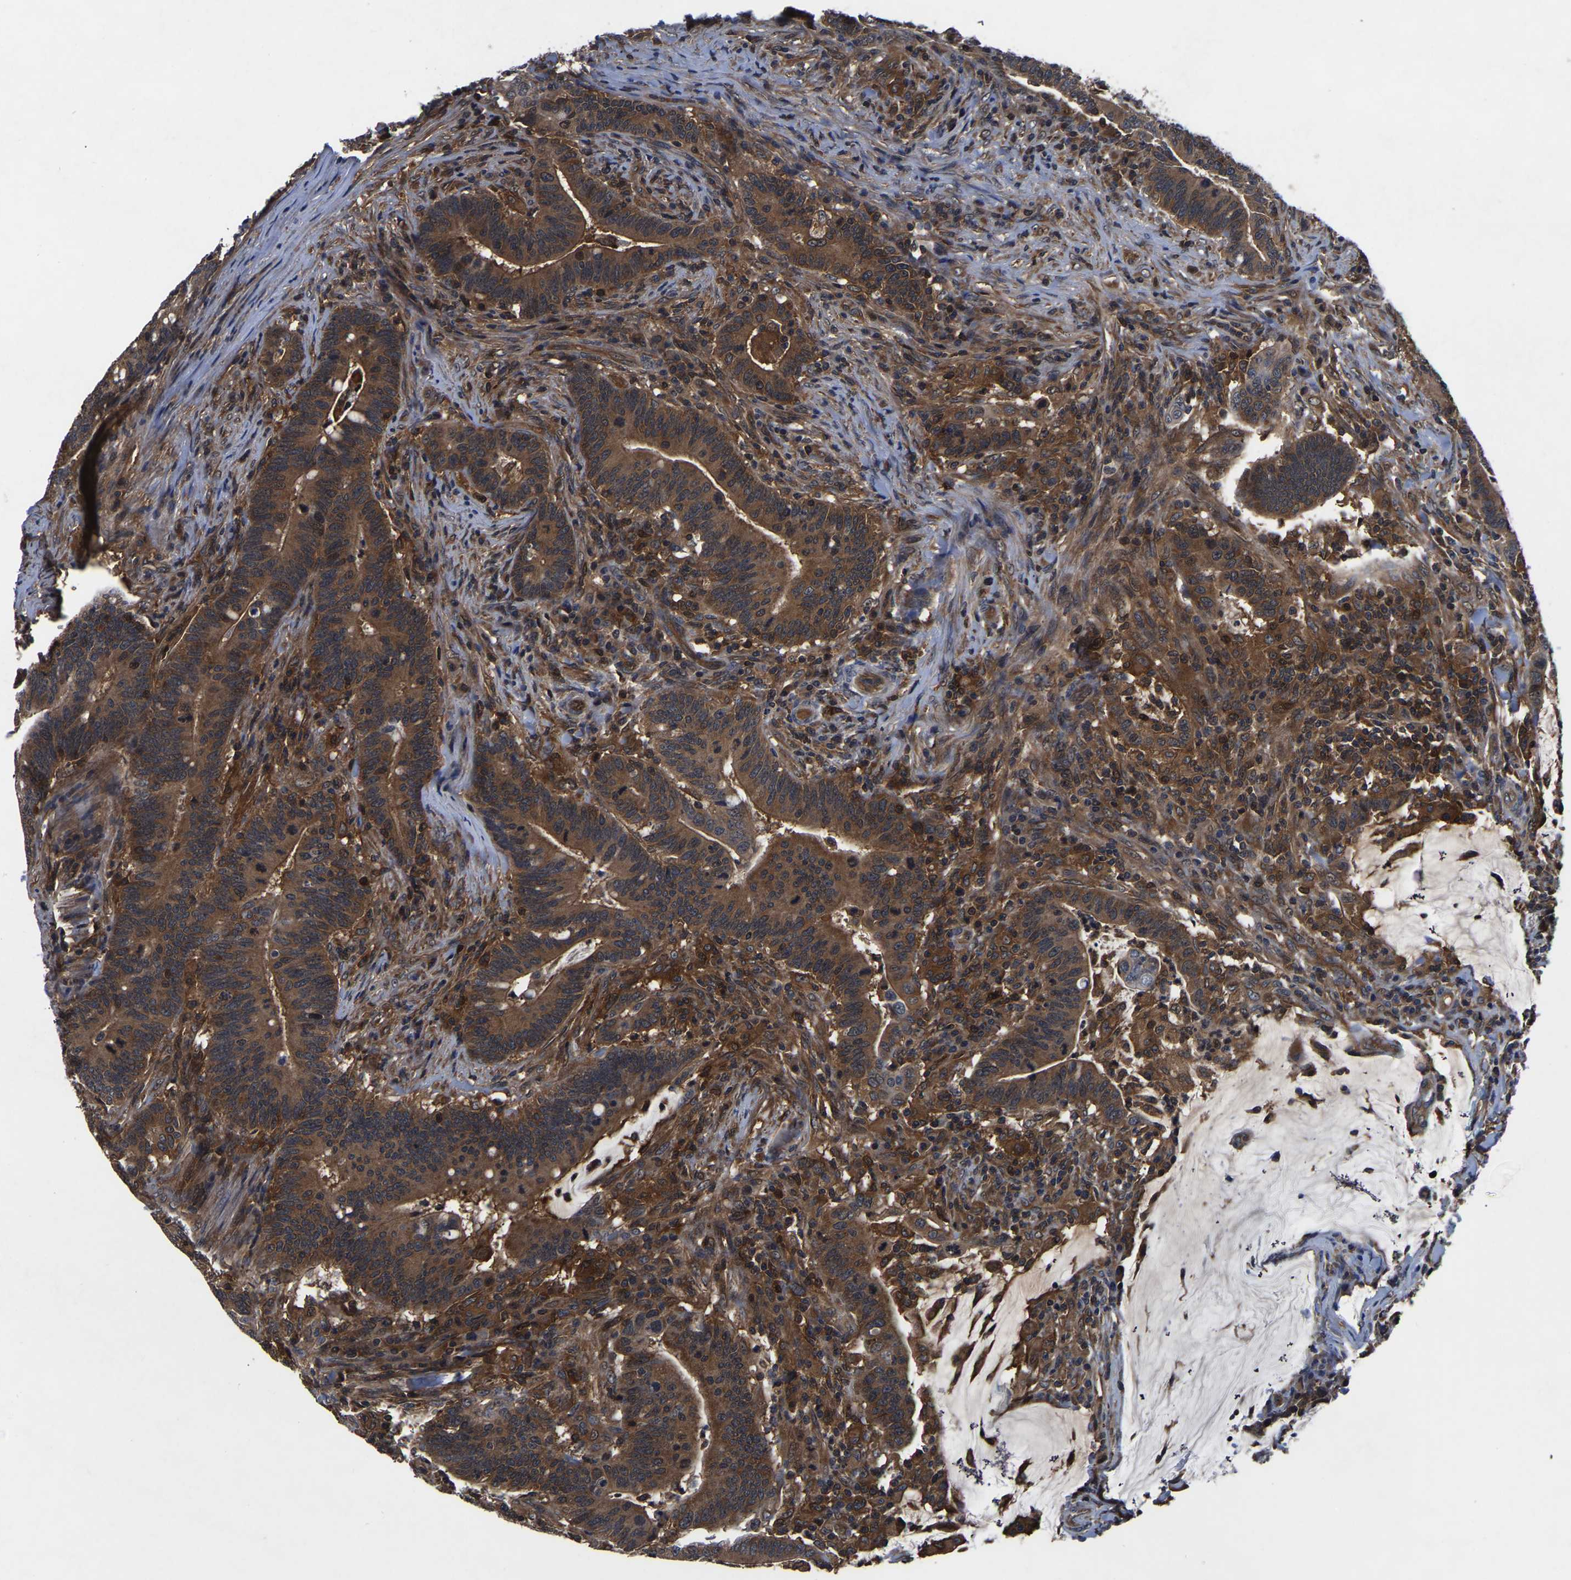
{"staining": {"intensity": "strong", "quantity": ">75%", "location": "cytoplasmic/membranous"}, "tissue": "colorectal cancer", "cell_type": "Tumor cells", "image_type": "cancer", "snomed": [{"axis": "morphology", "description": "Normal tissue, NOS"}, {"axis": "morphology", "description": "Adenocarcinoma, NOS"}, {"axis": "topography", "description": "Colon"}], "caption": "Tumor cells show high levels of strong cytoplasmic/membranous positivity in about >75% of cells in adenocarcinoma (colorectal).", "gene": "FGD5", "patient": {"sex": "female", "age": 66}}